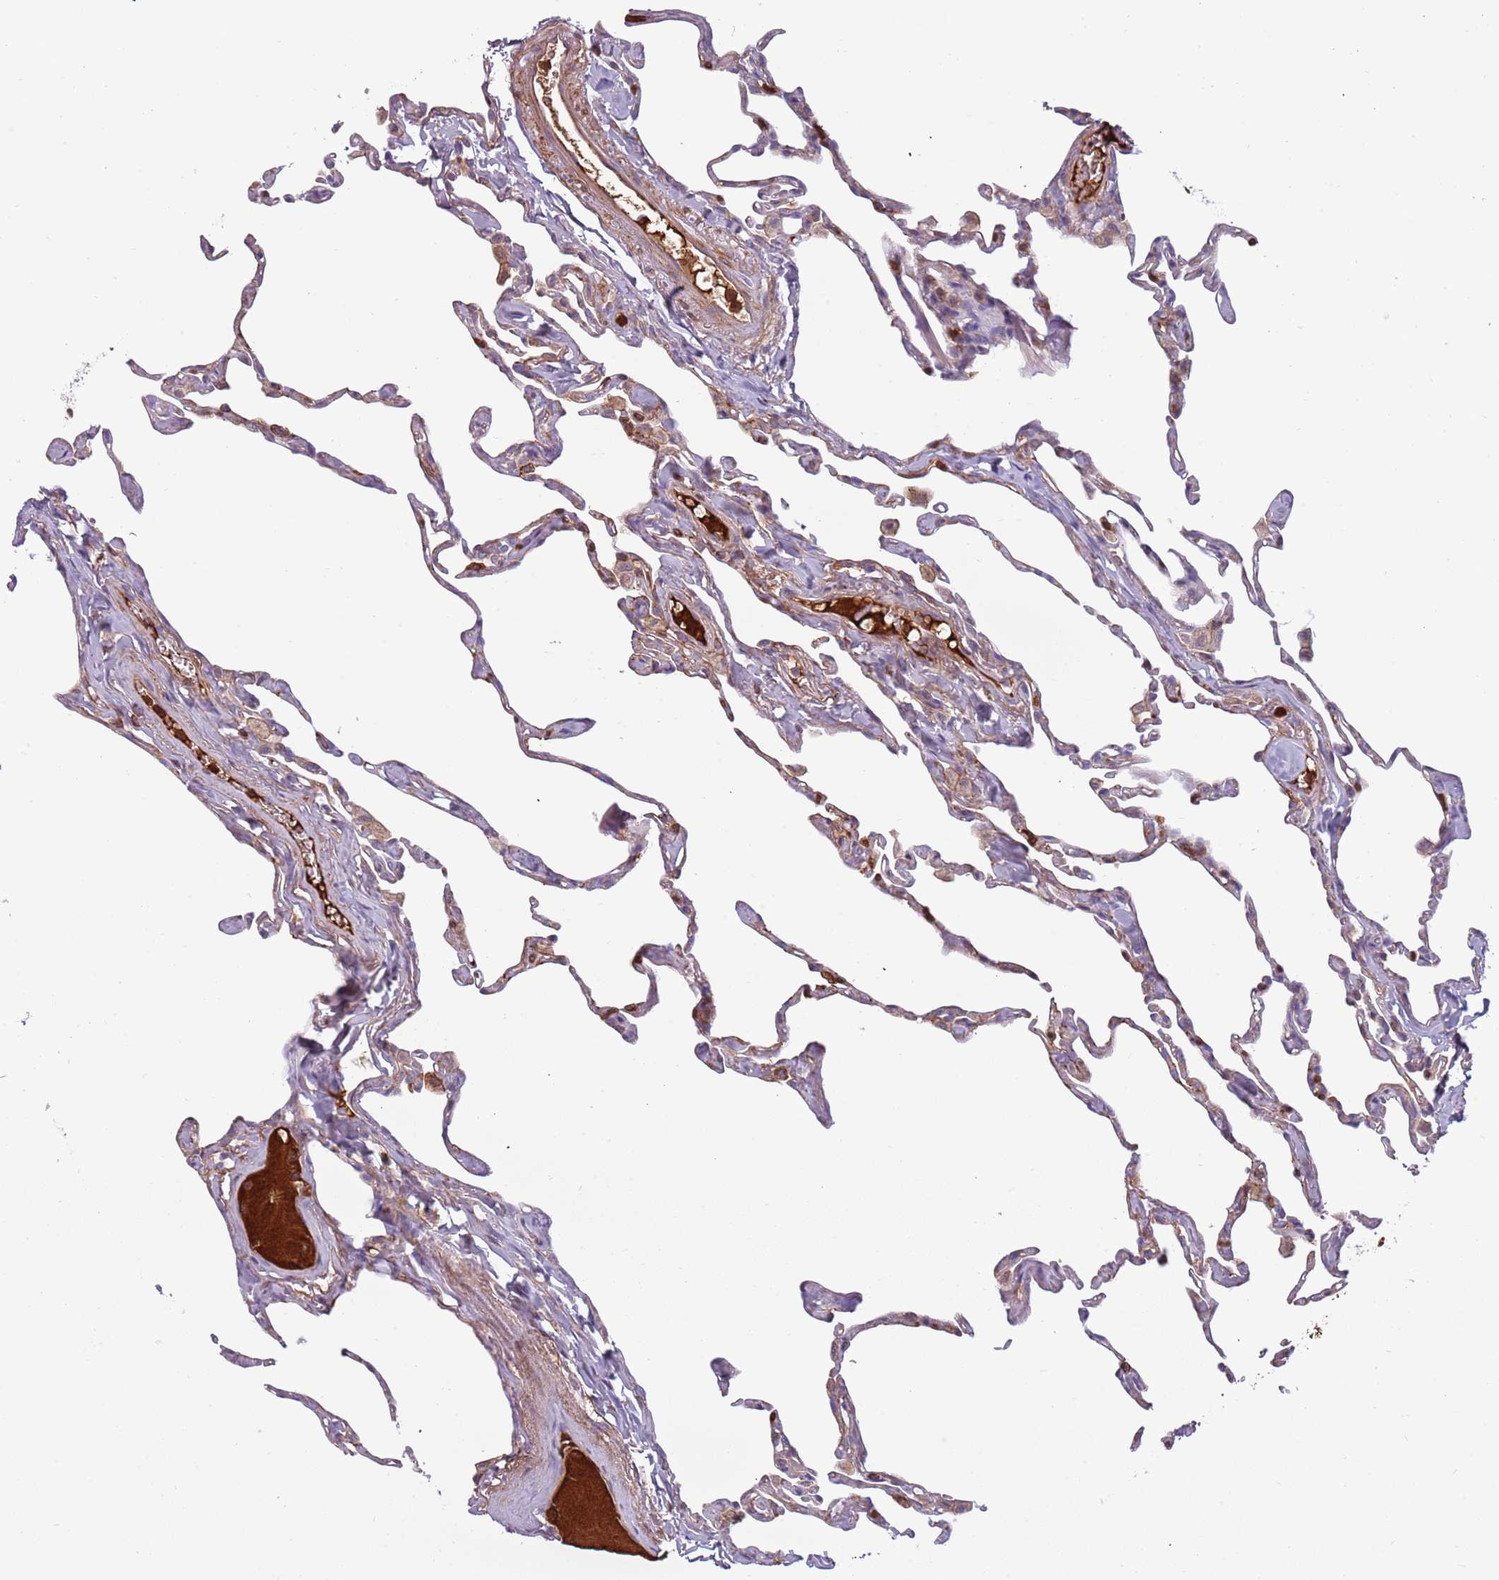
{"staining": {"intensity": "moderate", "quantity": "<25%", "location": "cytoplasmic/membranous"}, "tissue": "lung", "cell_type": "Alveolar cells", "image_type": "normal", "snomed": [{"axis": "morphology", "description": "Normal tissue, NOS"}, {"axis": "topography", "description": "Lung"}], "caption": "This is an image of IHC staining of unremarkable lung, which shows moderate expression in the cytoplasmic/membranous of alveolar cells.", "gene": "NADK", "patient": {"sex": "male", "age": 65}}